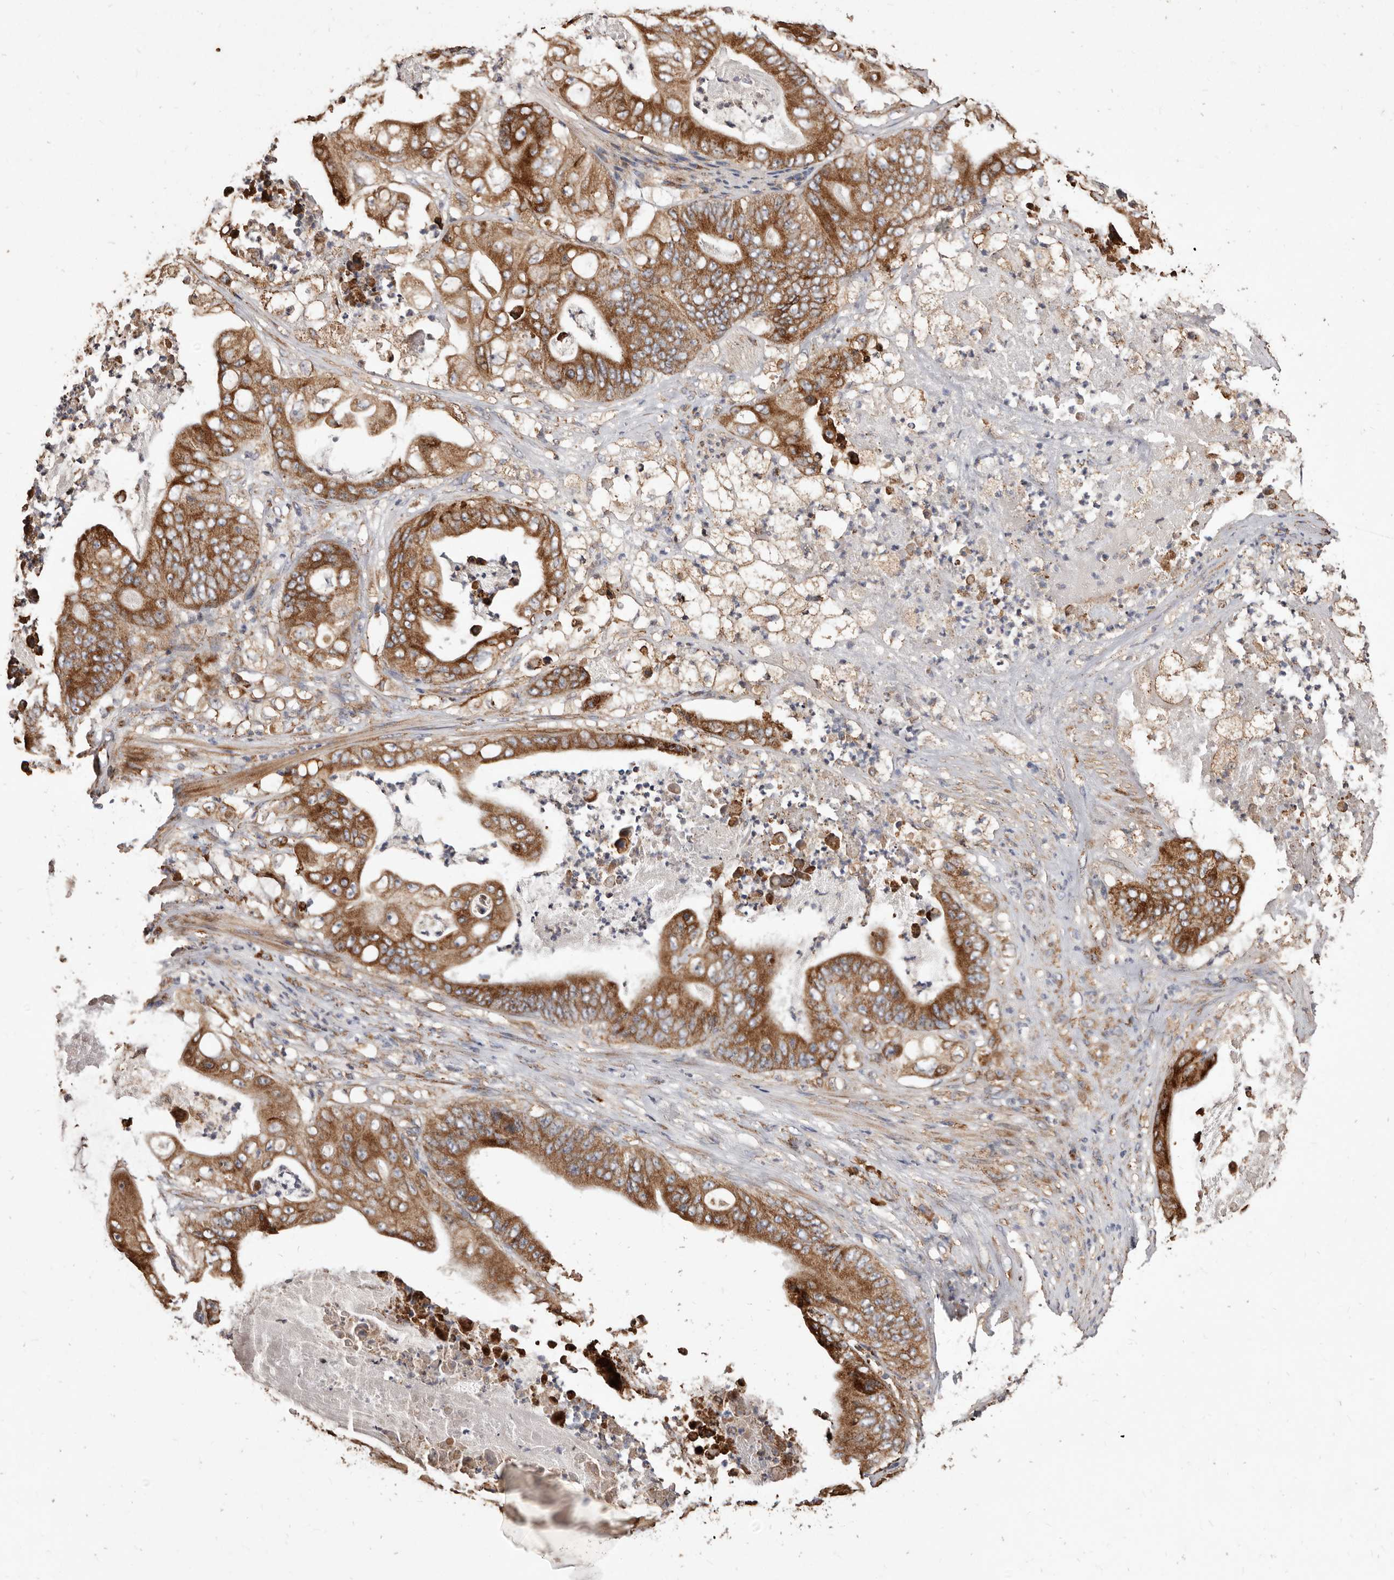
{"staining": {"intensity": "moderate", "quantity": ">75%", "location": "cytoplasmic/membranous"}, "tissue": "stomach cancer", "cell_type": "Tumor cells", "image_type": "cancer", "snomed": [{"axis": "morphology", "description": "Adenocarcinoma, NOS"}, {"axis": "topography", "description": "Stomach"}], "caption": "Moderate cytoplasmic/membranous protein positivity is appreciated in approximately >75% of tumor cells in stomach cancer (adenocarcinoma).", "gene": "STEAP2", "patient": {"sex": "female", "age": 73}}